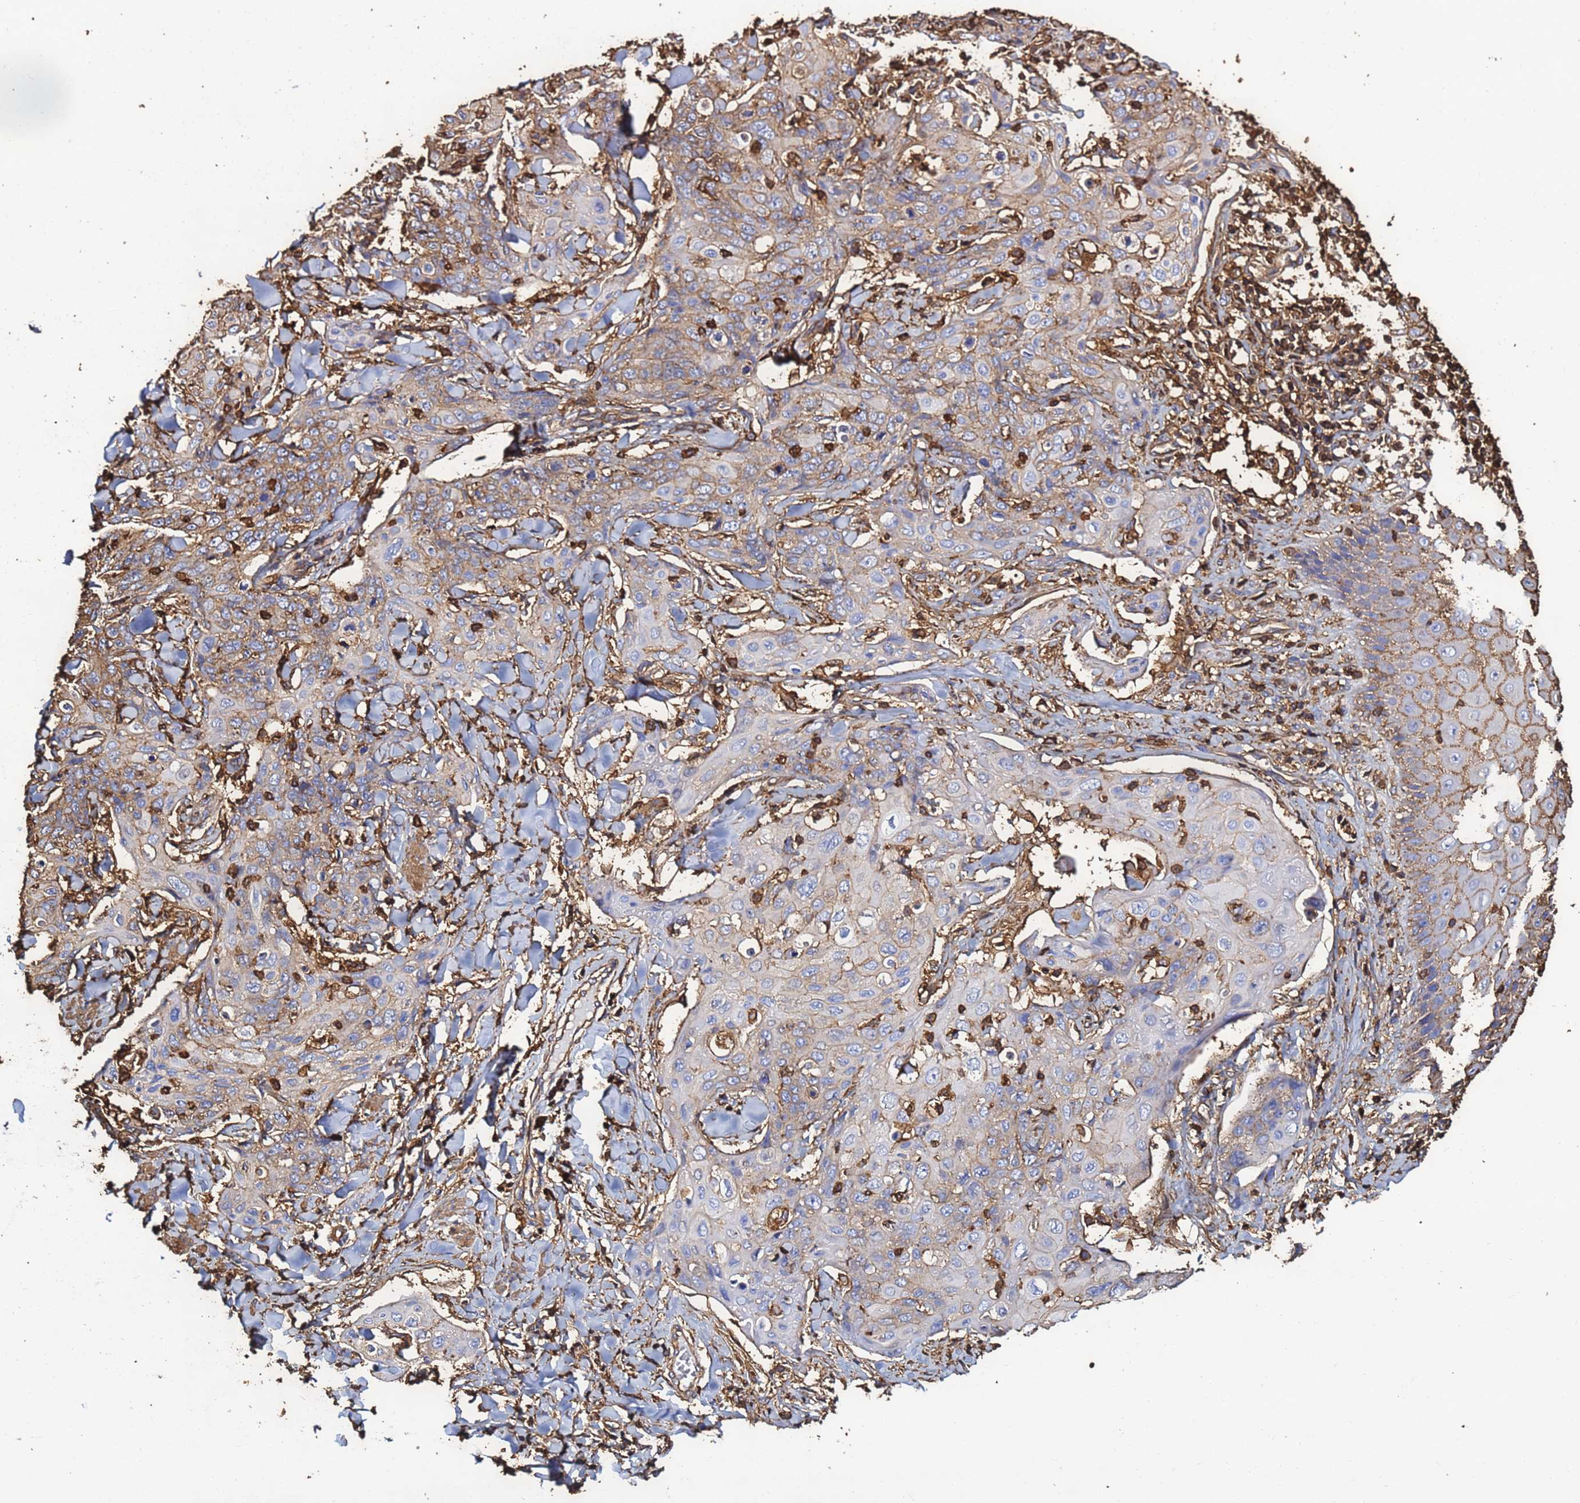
{"staining": {"intensity": "moderate", "quantity": "<25%", "location": "cytoplasmic/membranous"}, "tissue": "skin cancer", "cell_type": "Tumor cells", "image_type": "cancer", "snomed": [{"axis": "morphology", "description": "Squamous cell carcinoma, NOS"}, {"axis": "topography", "description": "Skin"}, {"axis": "topography", "description": "Vulva"}], "caption": "Moderate cytoplasmic/membranous staining for a protein is appreciated in about <25% of tumor cells of skin cancer (squamous cell carcinoma) using immunohistochemistry.", "gene": "ACTB", "patient": {"sex": "female", "age": 85}}